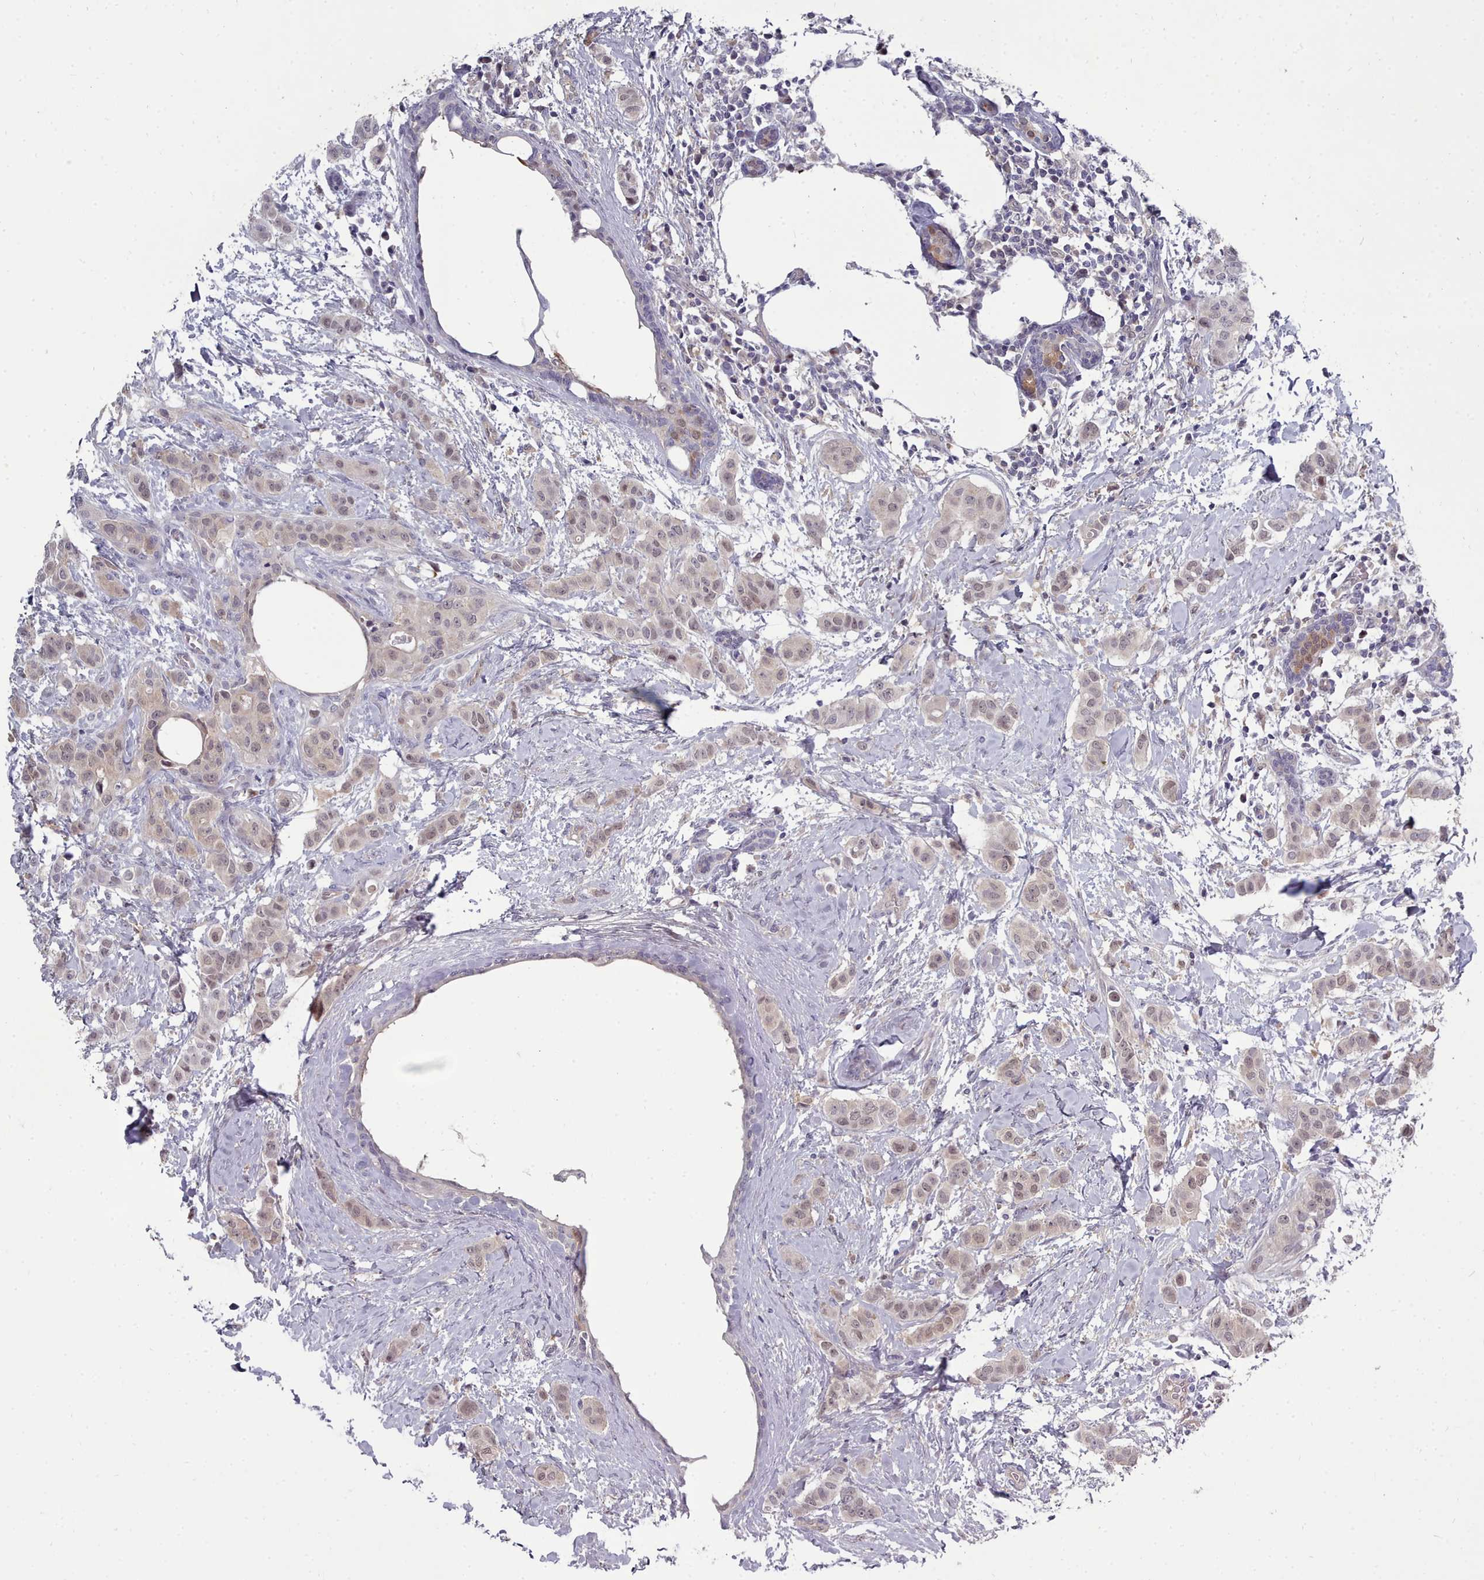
{"staining": {"intensity": "weak", "quantity": "25%-75%", "location": "nuclear"}, "tissue": "breast cancer", "cell_type": "Tumor cells", "image_type": "cancer", "snomed": [{"axis": "morphology", "description": "Duct carcinoma"}, {"axis": "topography", "description": "Breast"}], "caption": "Human invasive ductal carcinoma (breast) stained for a protein (brown) shows weak nuclear positive expression in about 25%-75% of tumor cells.", "gene": "GINS1", "patient": {"sex": "female", "age": 40}}